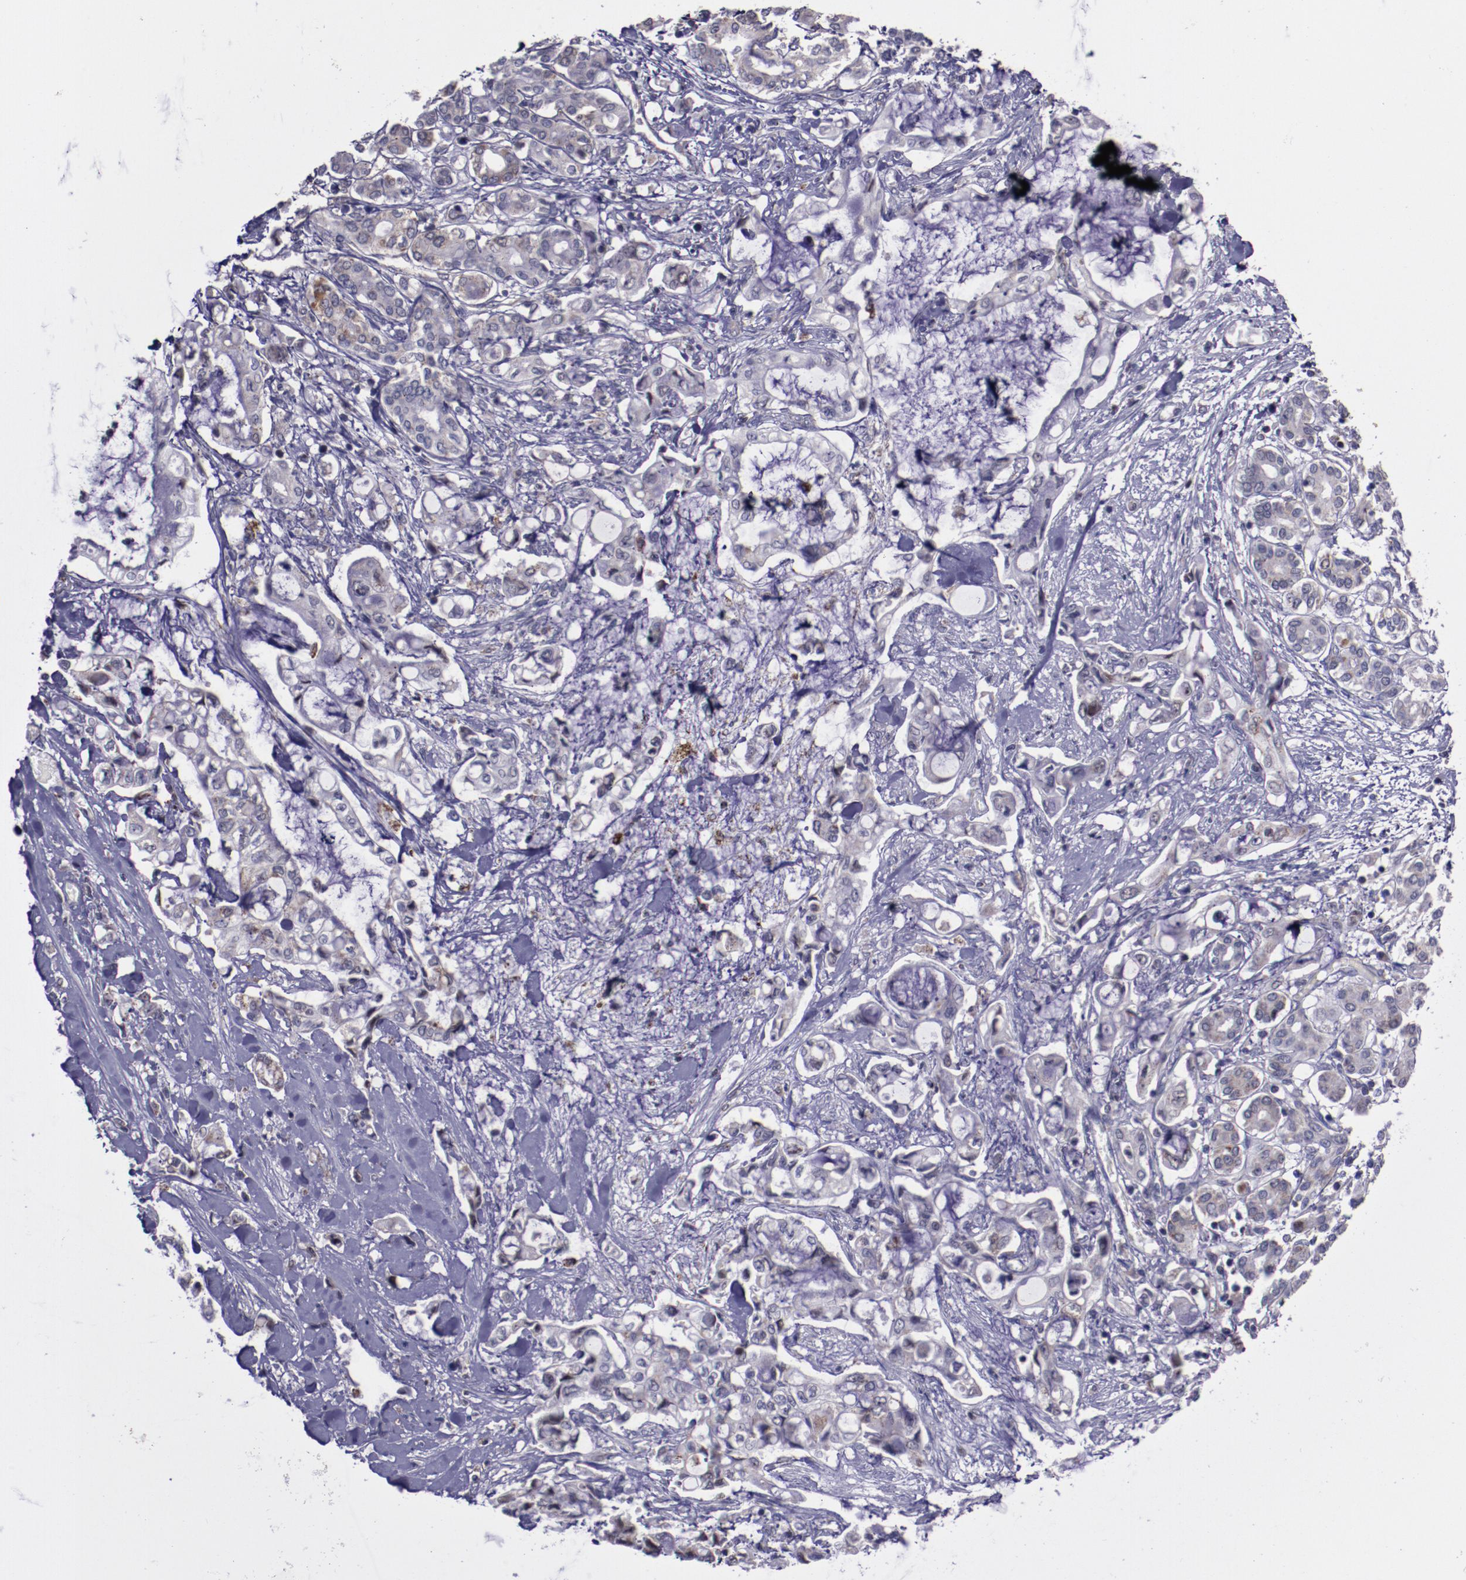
{"staining": {"intensity": "moderate", "quantity": "25%-75%", "location": "cytoplasmic/membranous"}, "tissue": "pancreatic cancer", "cell_type": "Tumor cells", "image_type": "cancer", "snomed": [{"axis": "morphology", "description": "Adenocarcinoma, NOS"}, {"axis": "topography", "description": "Pancreas"}], "caption": "Immunohistochemistry (IHC) histopathology image of pancreatic adenocarcinoma stained for a protein (brown), which reveals medium levels of moderate cytoplasmic/membranous expression in about 25%-75% of tumor cells.", "gene": "LONP1", "patient": {"sex": "female", "age": 70}}